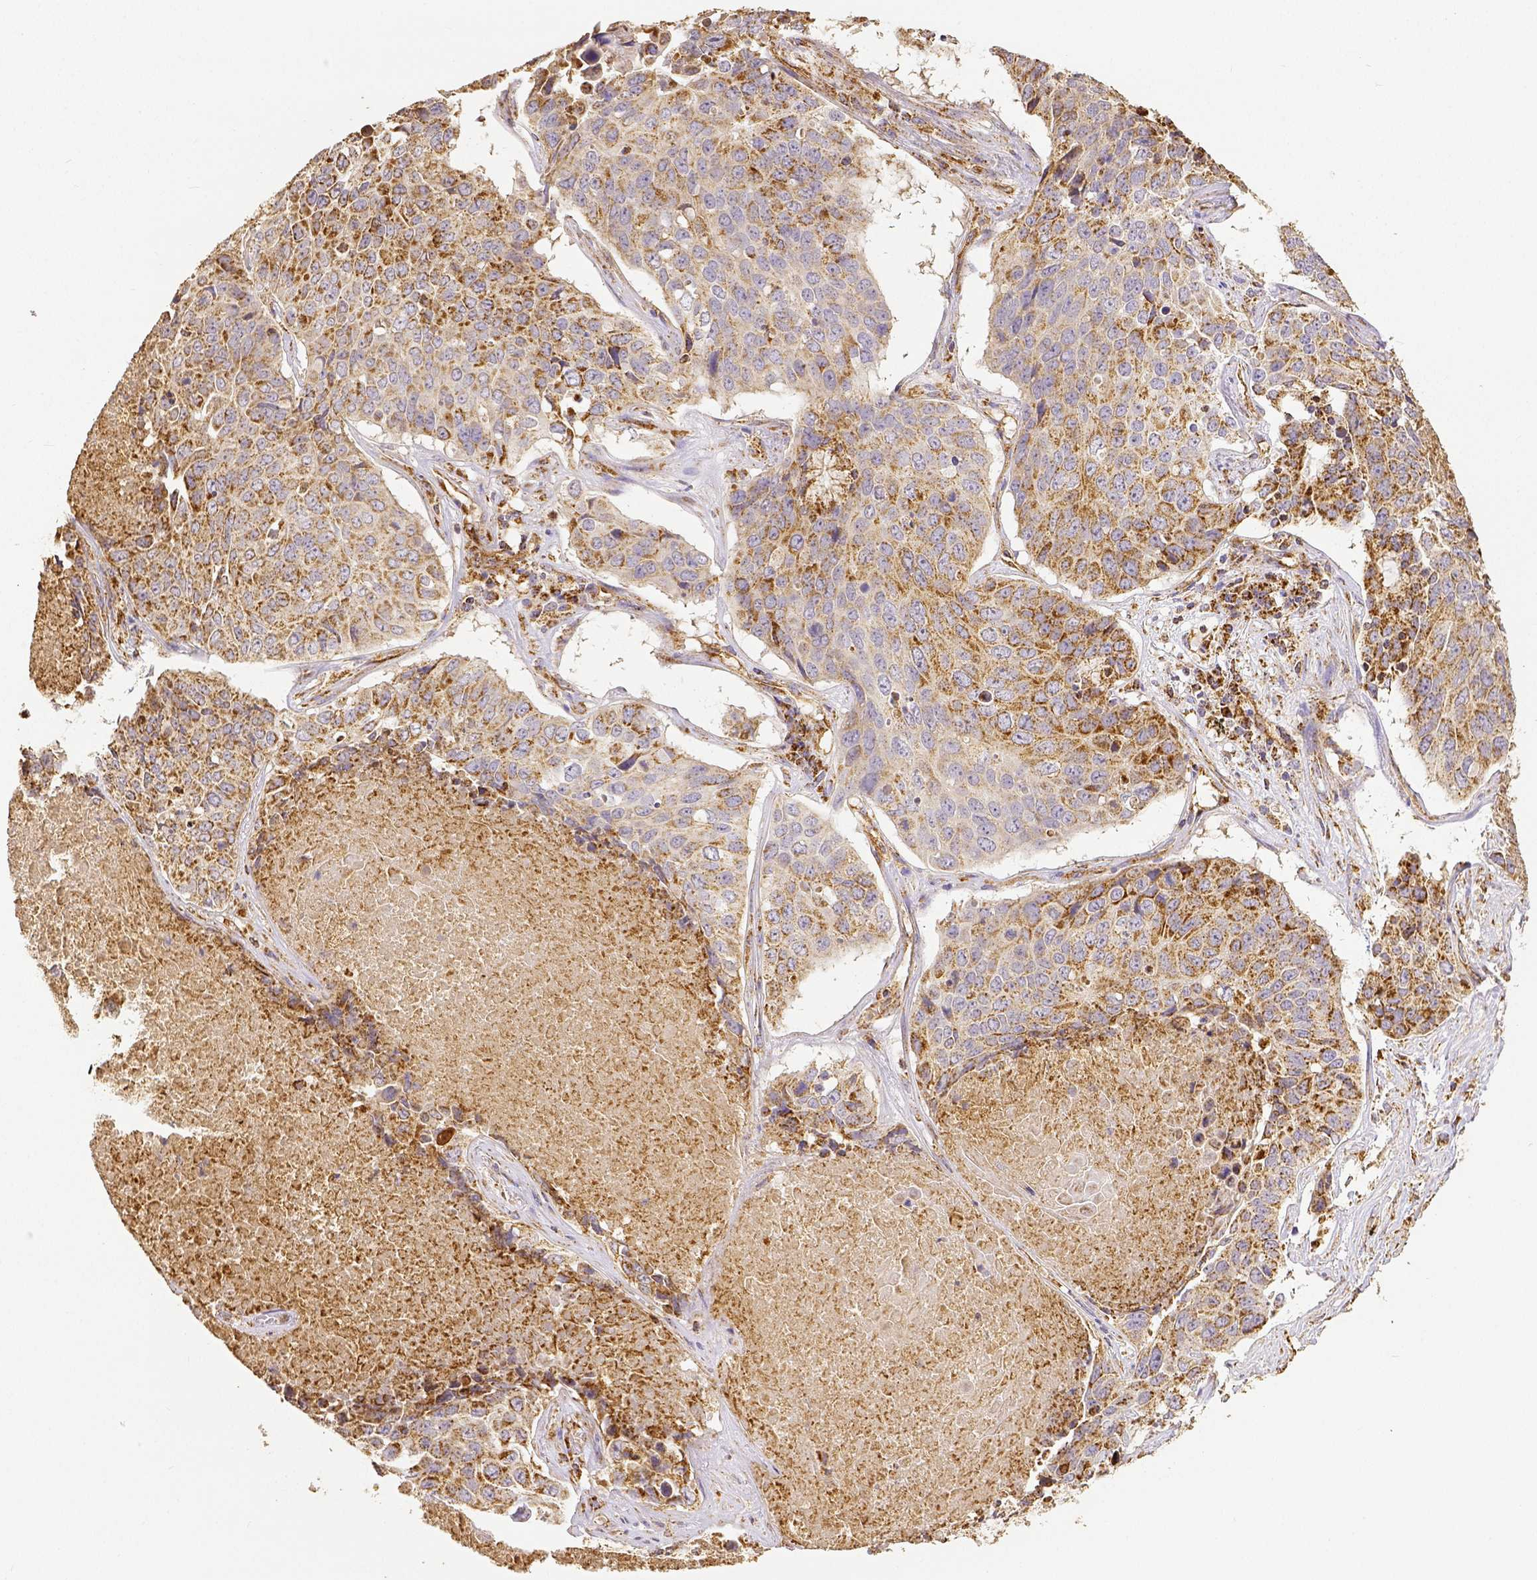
{"staining": {"intensity": "weak", "quantity": ">75%", "location": "cytoplasmic/membranous"}, "tissue": "lung cancer", "cell_type": "Tumor cells", "image_type": "cancer", "snomed": [{"axis": "morphology", "description": "Normal tissue, NOS"}, {"axis": "morphology", "description": "Squamous cell carcinoma, NOS"}, {"axis": "topography", "description": "Bronchus"}, {"axis": "topography", "description": "Lung"}], "caption": "Lung cancer (squamous cell carcinoma) stained with a protein marker reveals weak staining in tumor cells.", "gene": "SDHB", "patient": {"sex": "male", "age": 64}}